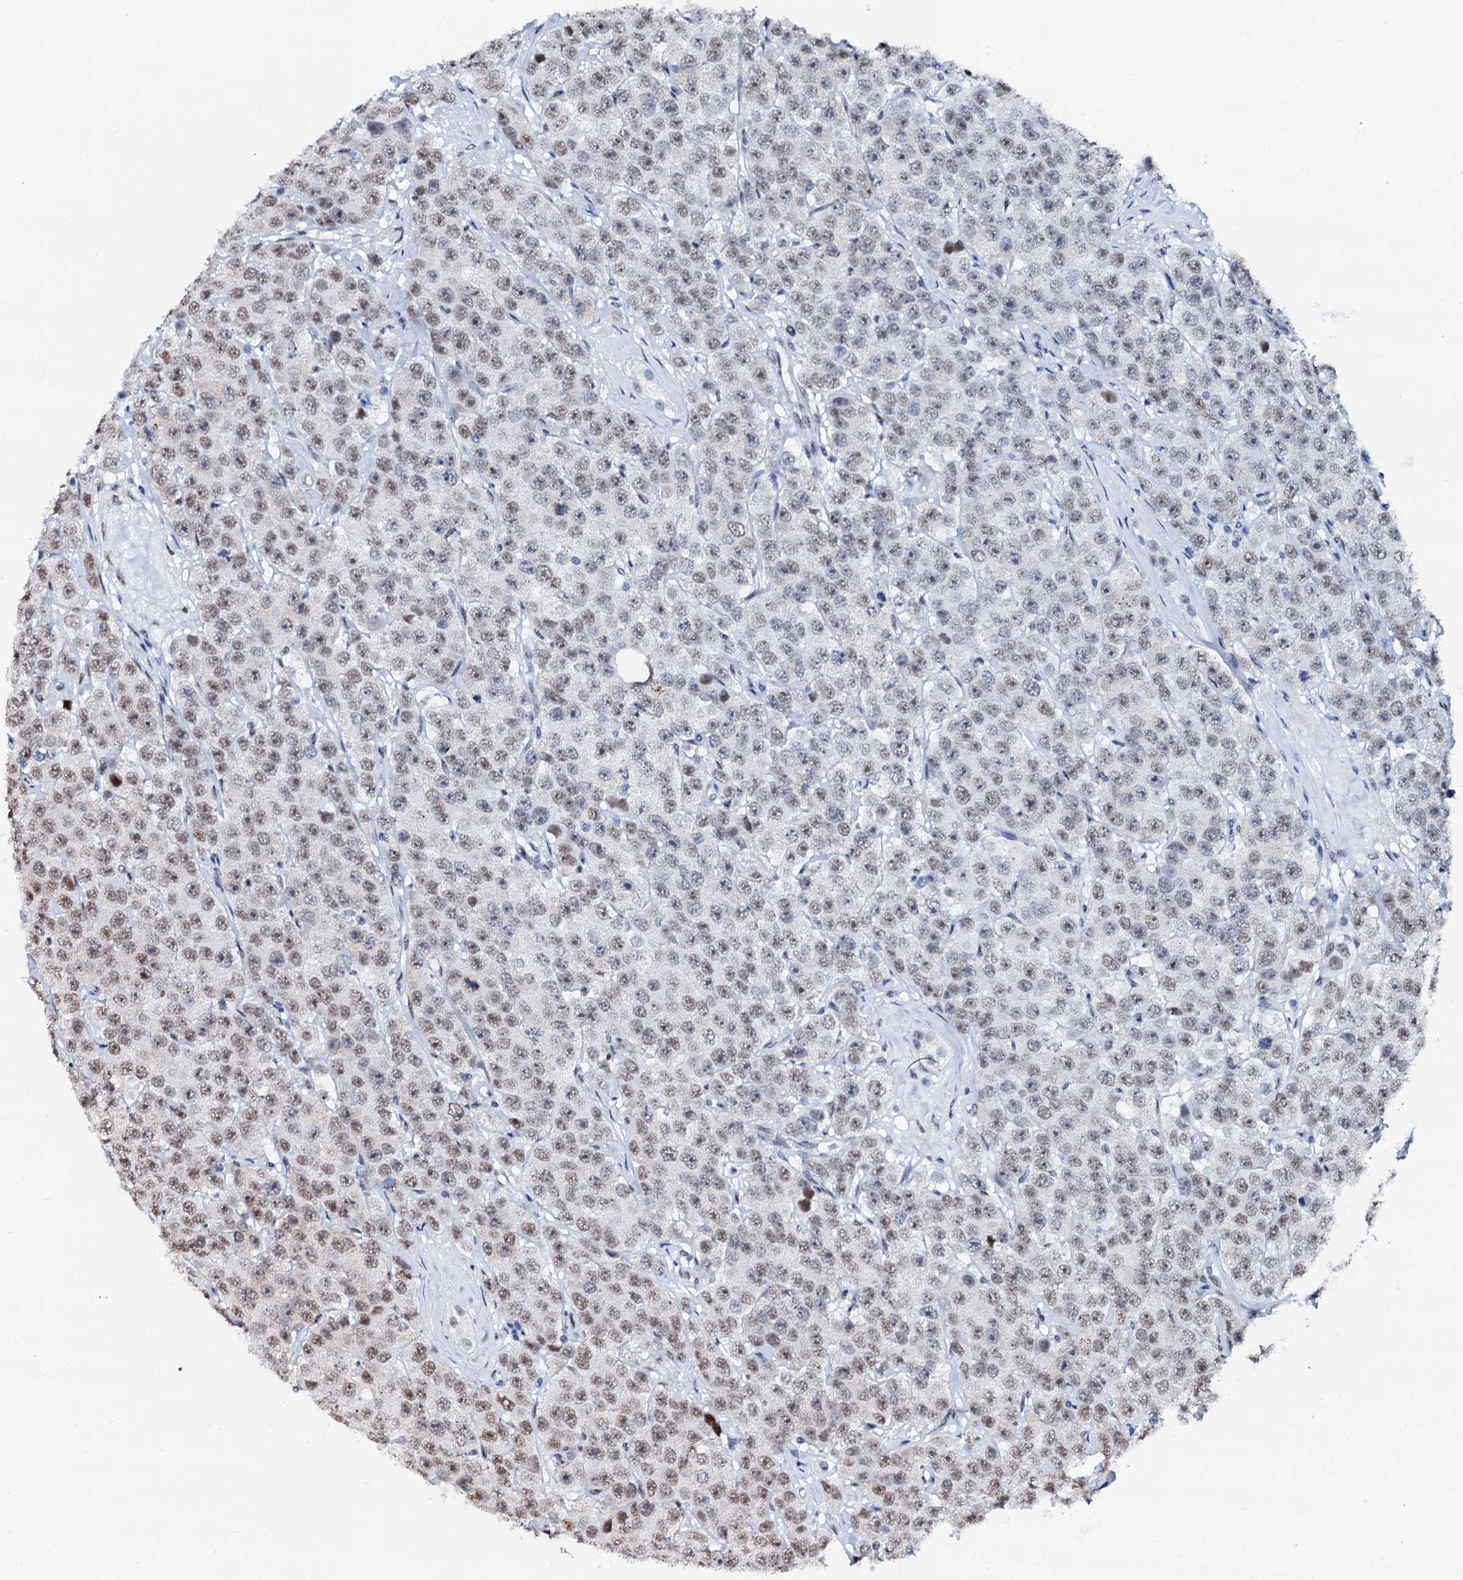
{"staining": {"intensity": "moderate", "quantity": "25%-75%", "location": "nuclear"}, "tissue": "testis cancer", "cell_type": "Tumor cells", "image_type": "cancer", "snomed": [{"axis": "morphology", "description": "Seminoma, NOS"}, {"axis": "topography", "description": "Testis"}], "caption": "Testis cancer stained with DAB (3,3'-diaminobenzidine) immunohistochemistry (IHC) exhibits medium levels of moderate nuclear staining in approximately 25%-75% of tumor cells. (brown staining indicates protein expression, while blue staining denotes nuclei).", "gene": "NKAPD1", "patient": {"sex": "male", "age": 28}}